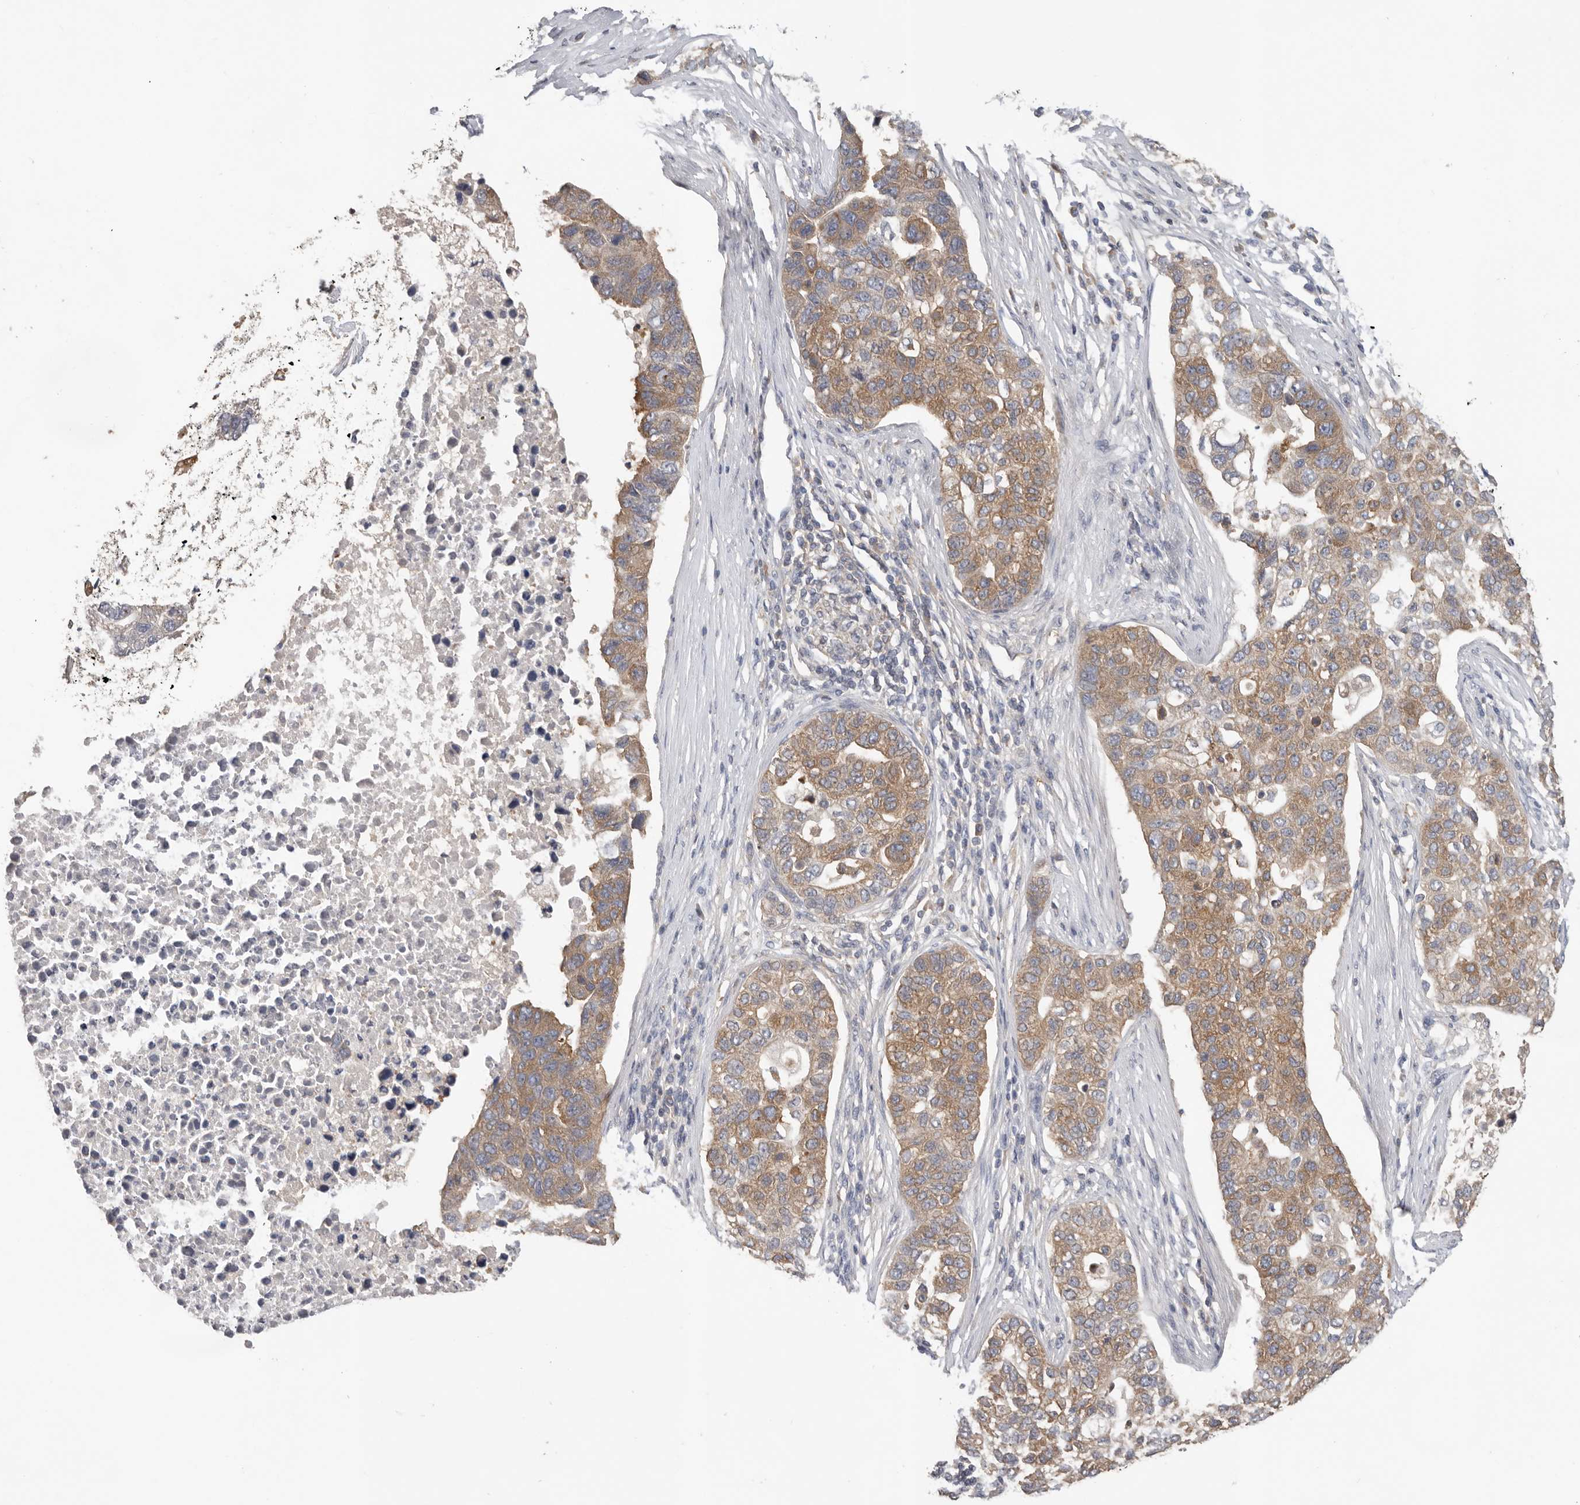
{"staining": {"intensity": "moderate", "quantity": ">75%", "location": "cytoplasmic/membranous"}, "tissue": "pancreatic cancer", "cell_type": "Tumor cells", "image_type": "cancer", "snomed": [{"axis": "morphology", "description": "Adenocarcinoma, NOS"}, {"axis": "topography", "description": "Pancreas"}], "caption": "An IHC histopathology image of tumor tissue is shown. Protein staining in brown highlights moderate cytoplasmic/membranous positivity in pancreatic adenocarcinoma within tumor cells.", "gene": "PPP1R42", "patient": {"sex": "female", "age": 61}}